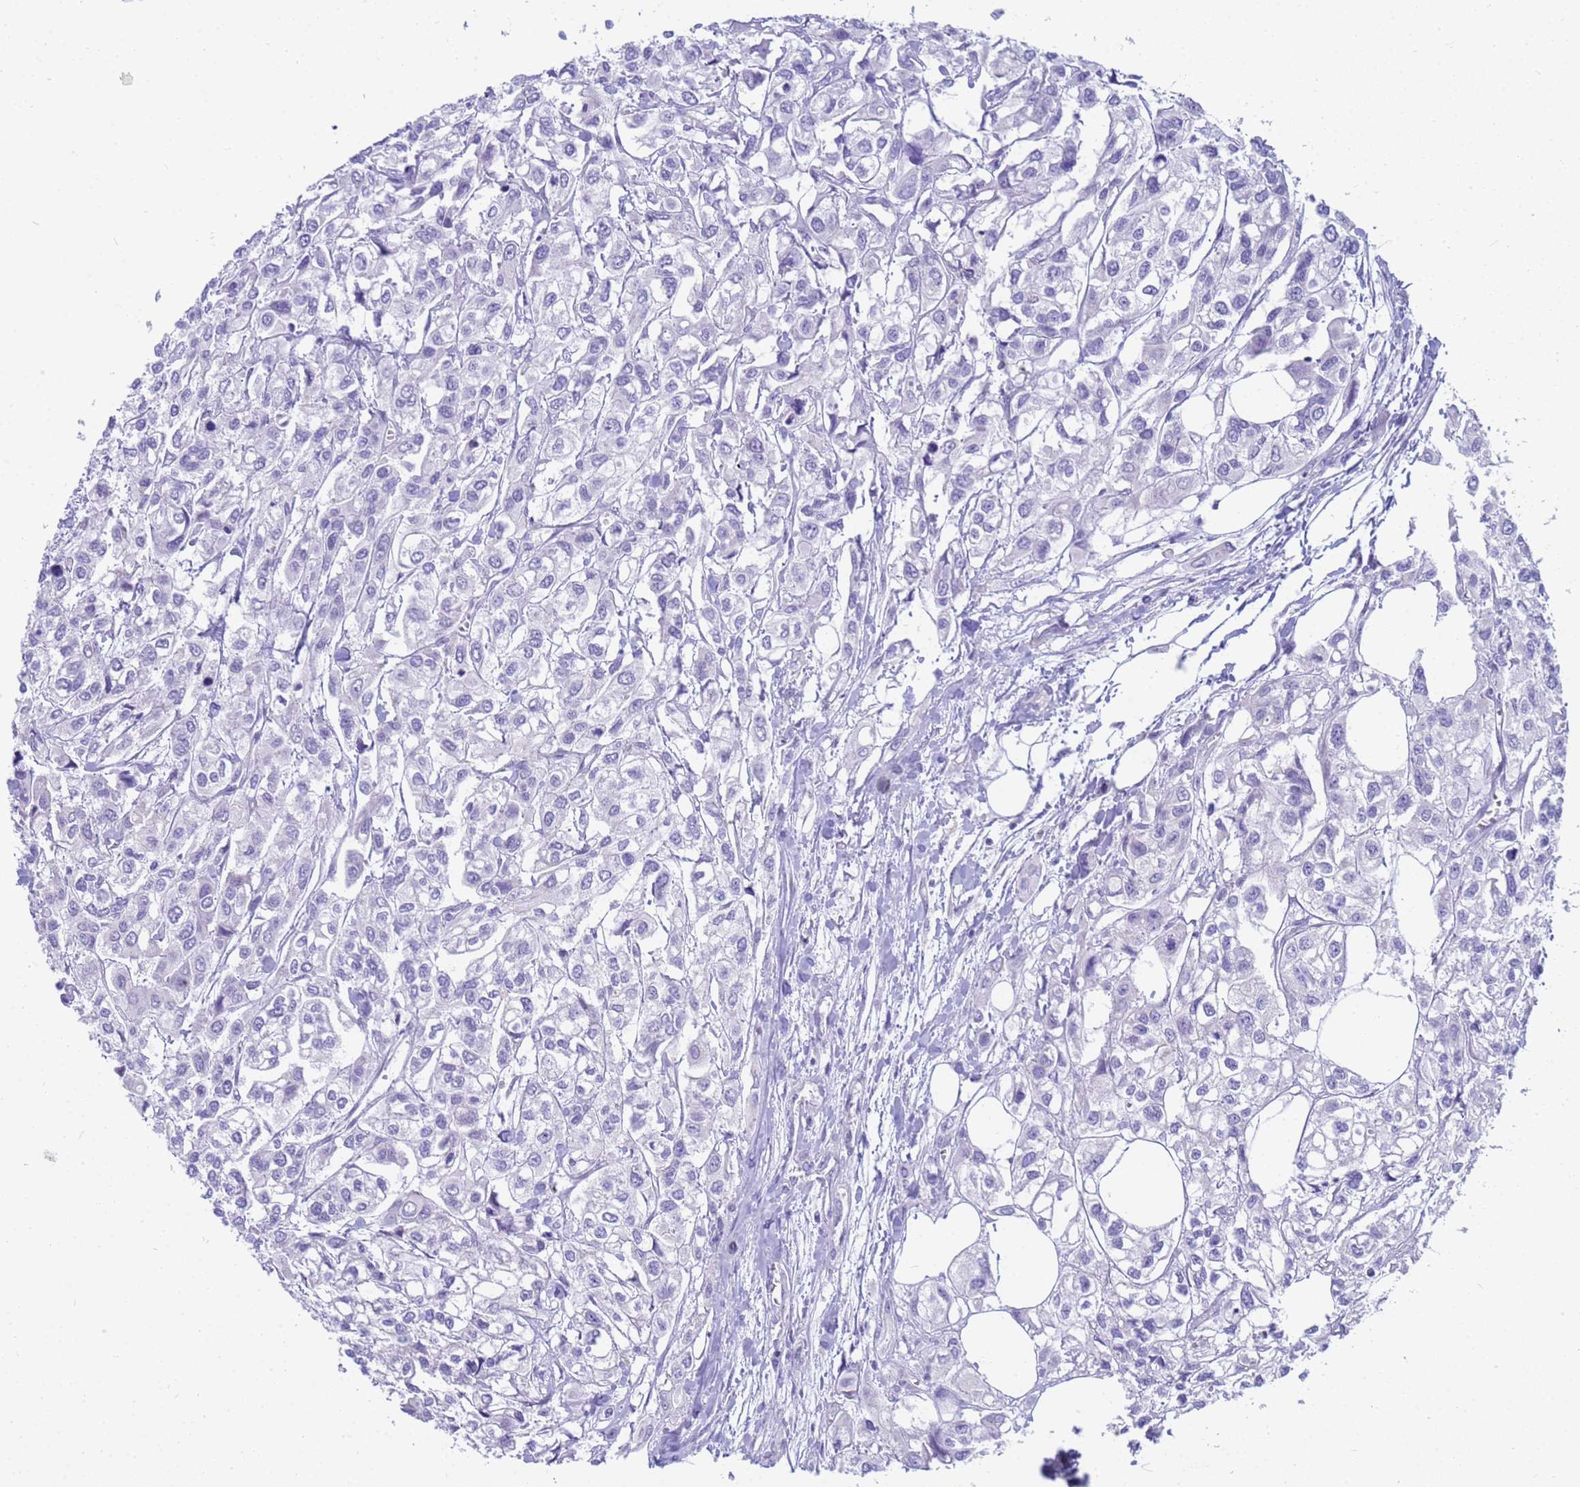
{"staining": {"intensity": "negative", "quantity": "none", "location": "none"}, "tissue": "urothelial cancer", "cell_type": "Tumor cells", "image_type": "cancer", "snomed": [{"axis": "morphology", "description": "Urothelial carcinoma, High grade"}, {"axis": "topography", "description": "Urinary bladder"}], "caption": "Urothelial cancer was stained to show a protein in brown. There is no significant staining in tumor cells. (Brightfield microscopy of DAB (3,3'-diaminobenzidine) immunohistochemistry (IHC) at high magnification).", "gene": "RNASE2", "patient": {"sex": "male", "age": 67}}